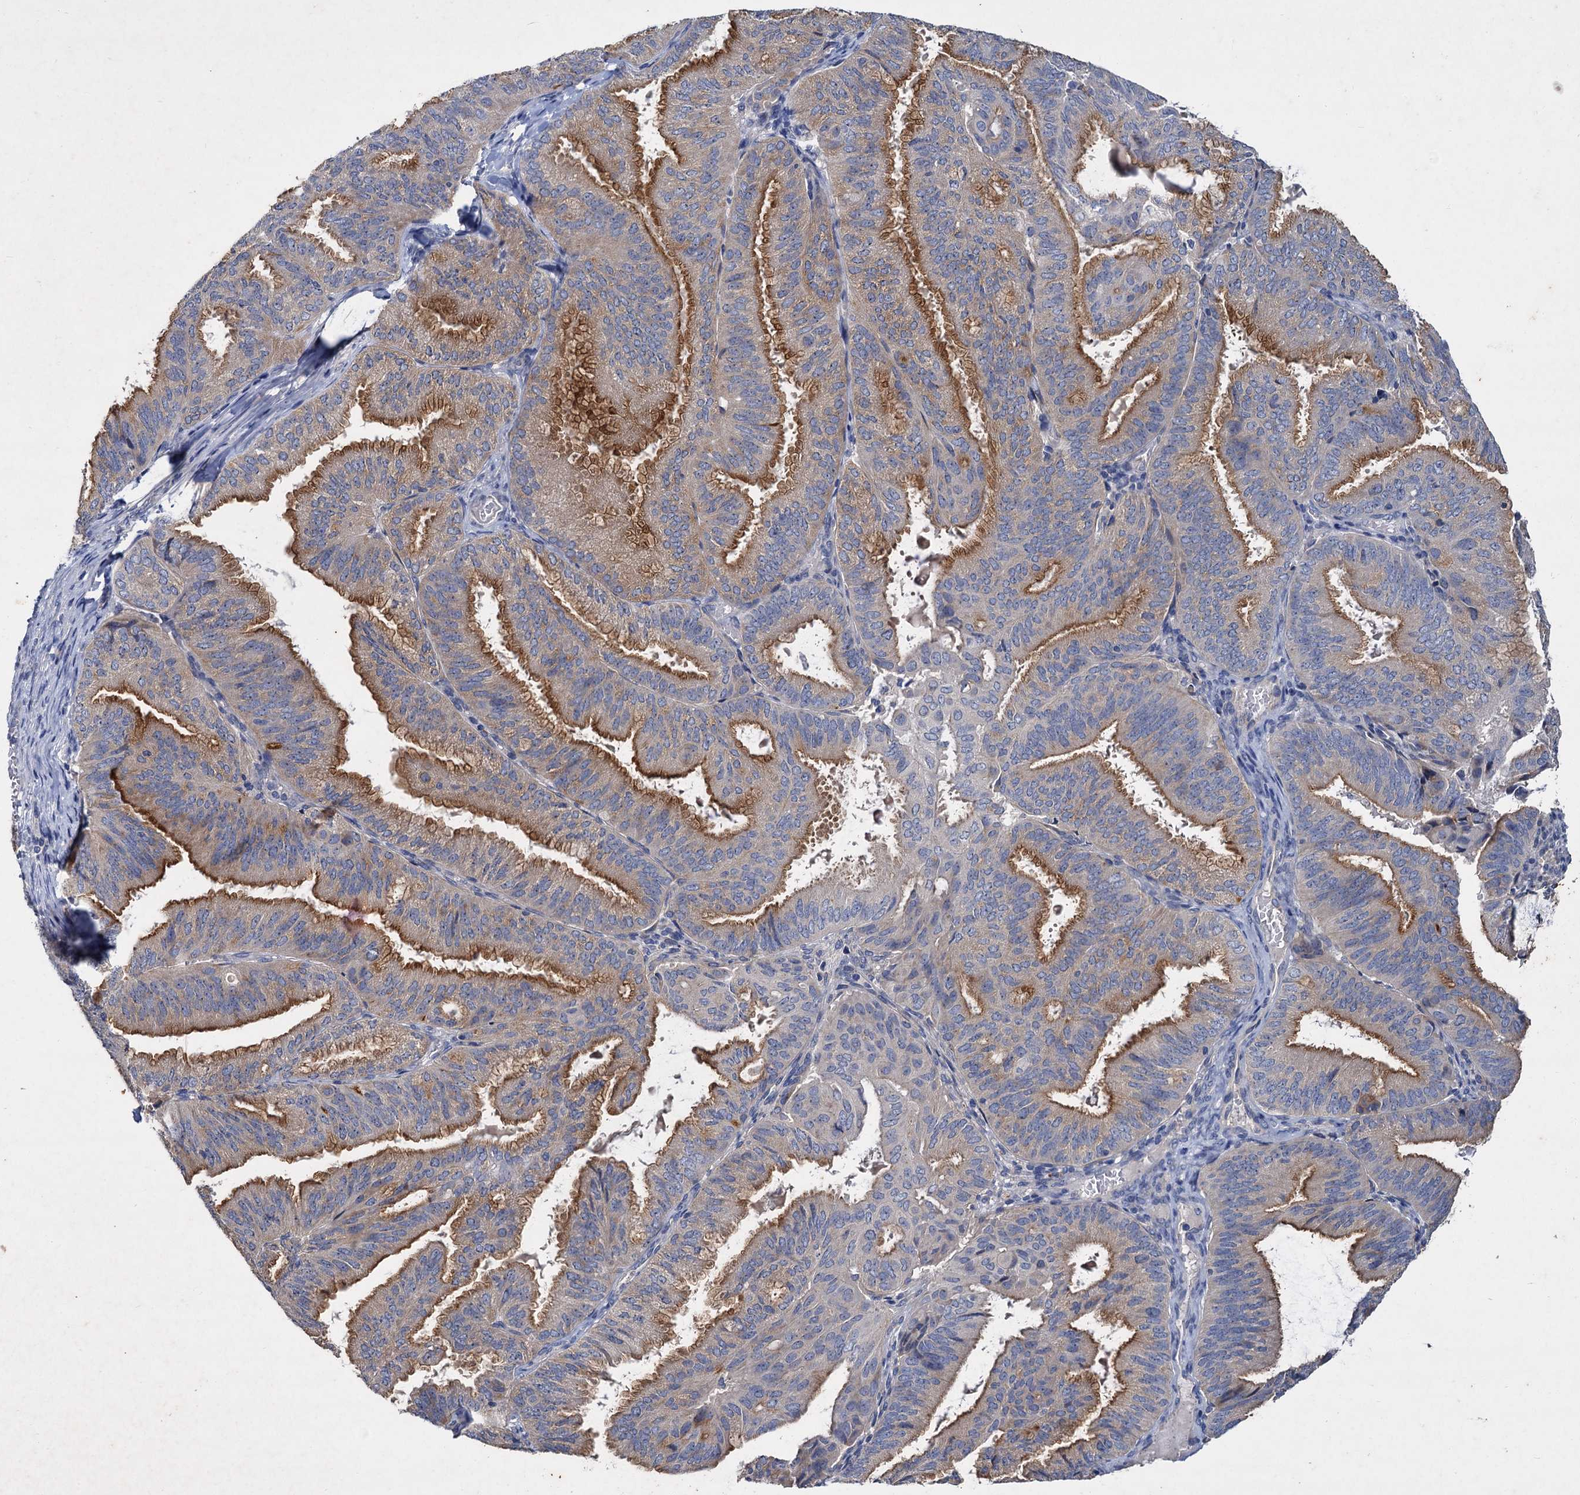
{"staining": {"intensity": "moderate", "quantity": "25%-75%", "location": "cytoplasmic/membranous"}, "tissue": "endometrial cancer", "cell_type": "Tumor cells", "image_type": "cancer", "snomed": [{"axis": "morphology", "description": "Adenocarcinoma, NOS"}, {"axis": "topography", "description": "Endometrium"}], "caption": "Endometrial cancer (adenocarcinoma) stained for a protein (brown) exhibits moderate cytoplasmic/membranous positive staining in about 25%-75% of tumor cells.", "gene": "ATP9A", "patient": {"sex": "female", "age": 49}}